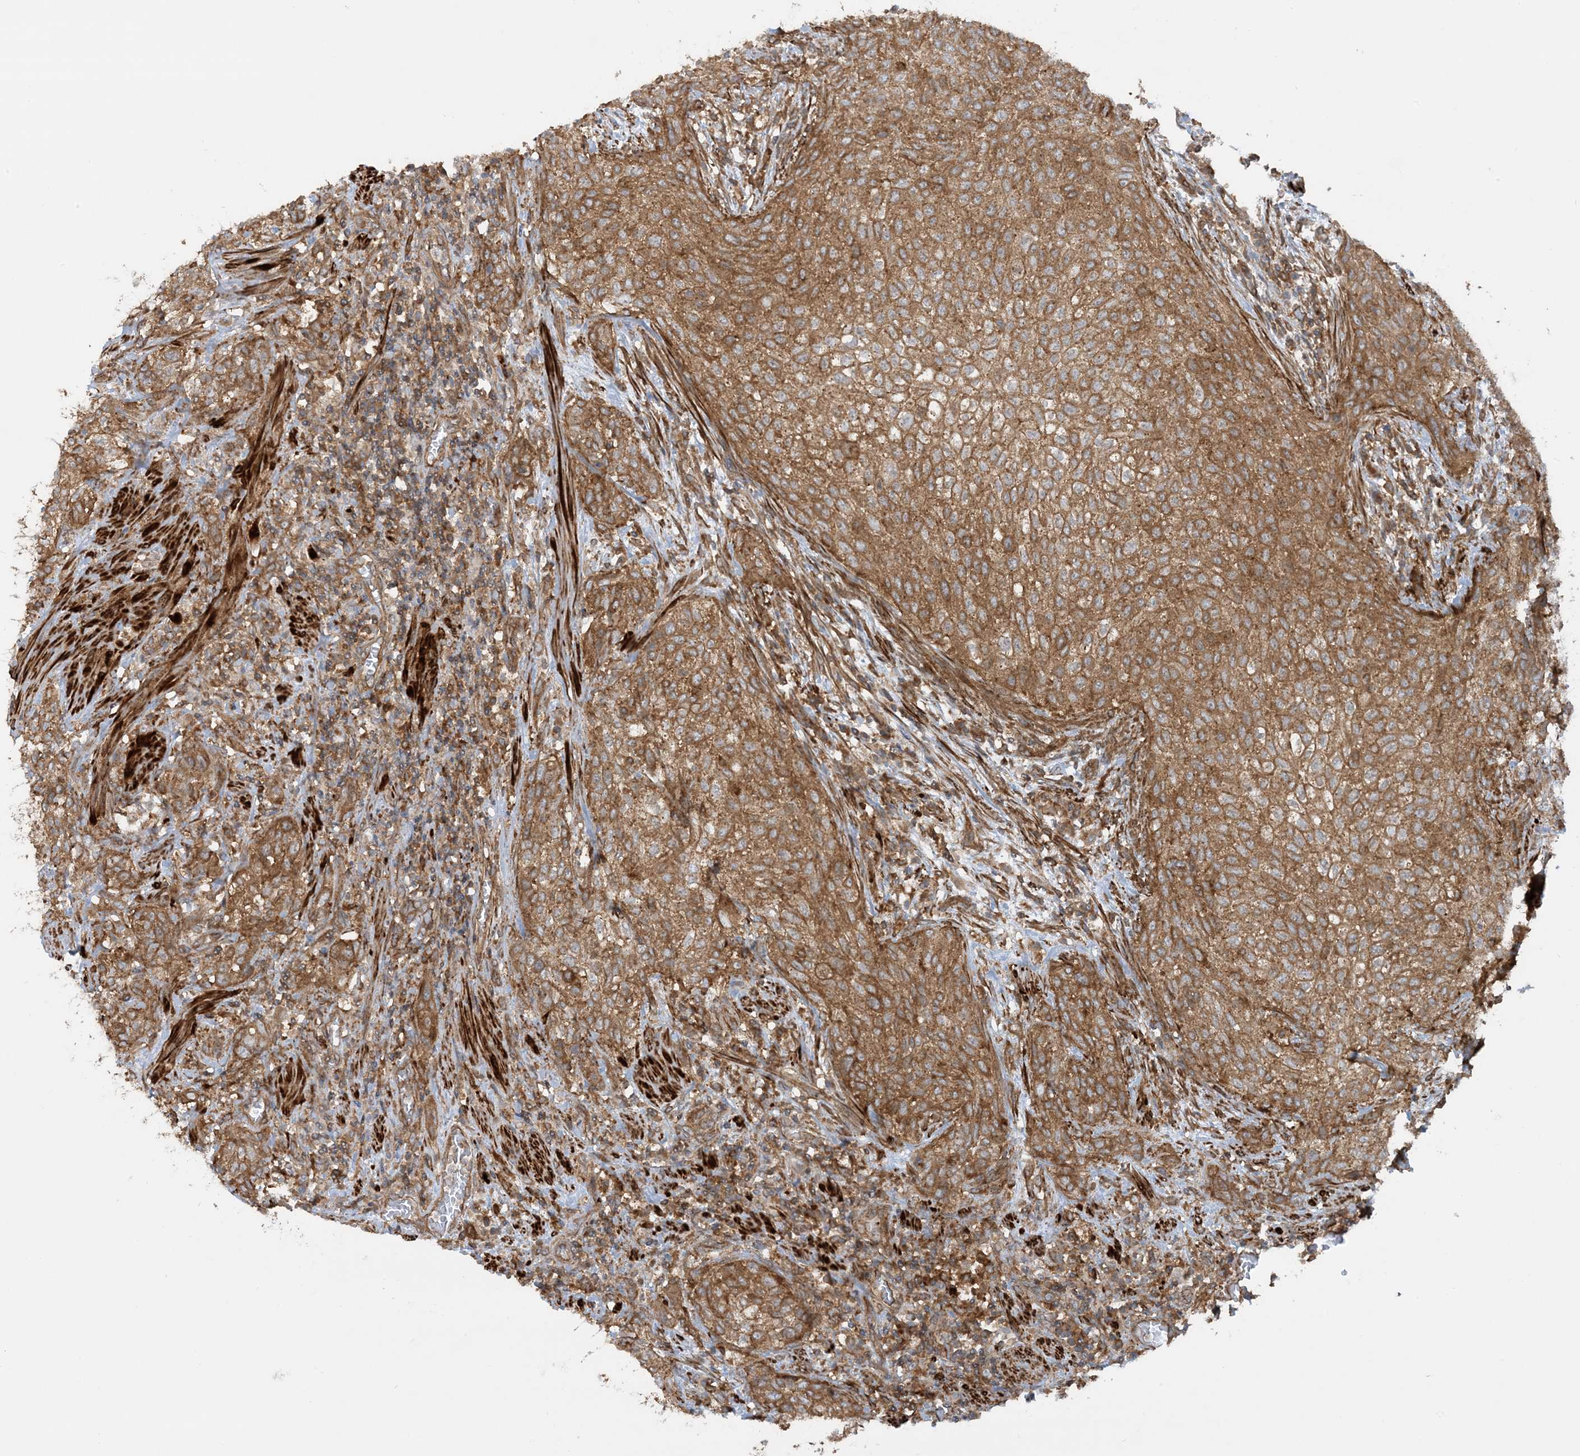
{"staining": {"intensity": "strong", "quantity": ">75%", "location": "cytoplasmic/membranous"}, "tissue": "urothelial cancer", "cell_type": "Tumor cells", "image_type": "cancer", "snomed": [{"axis": "morphology", "description": "Urothelial carcinoma, High grade"}, {"axis": "topography", "description": "Urinary bladder"}], "caption": "DAB immunohistochemical staining of human urothelial cancer displays strong cytoplasmic/membranous protein positivity in approximately >75% of tumor cells.", "gene": "STAM2", "patient": {"sex": "male", "age": 35}}